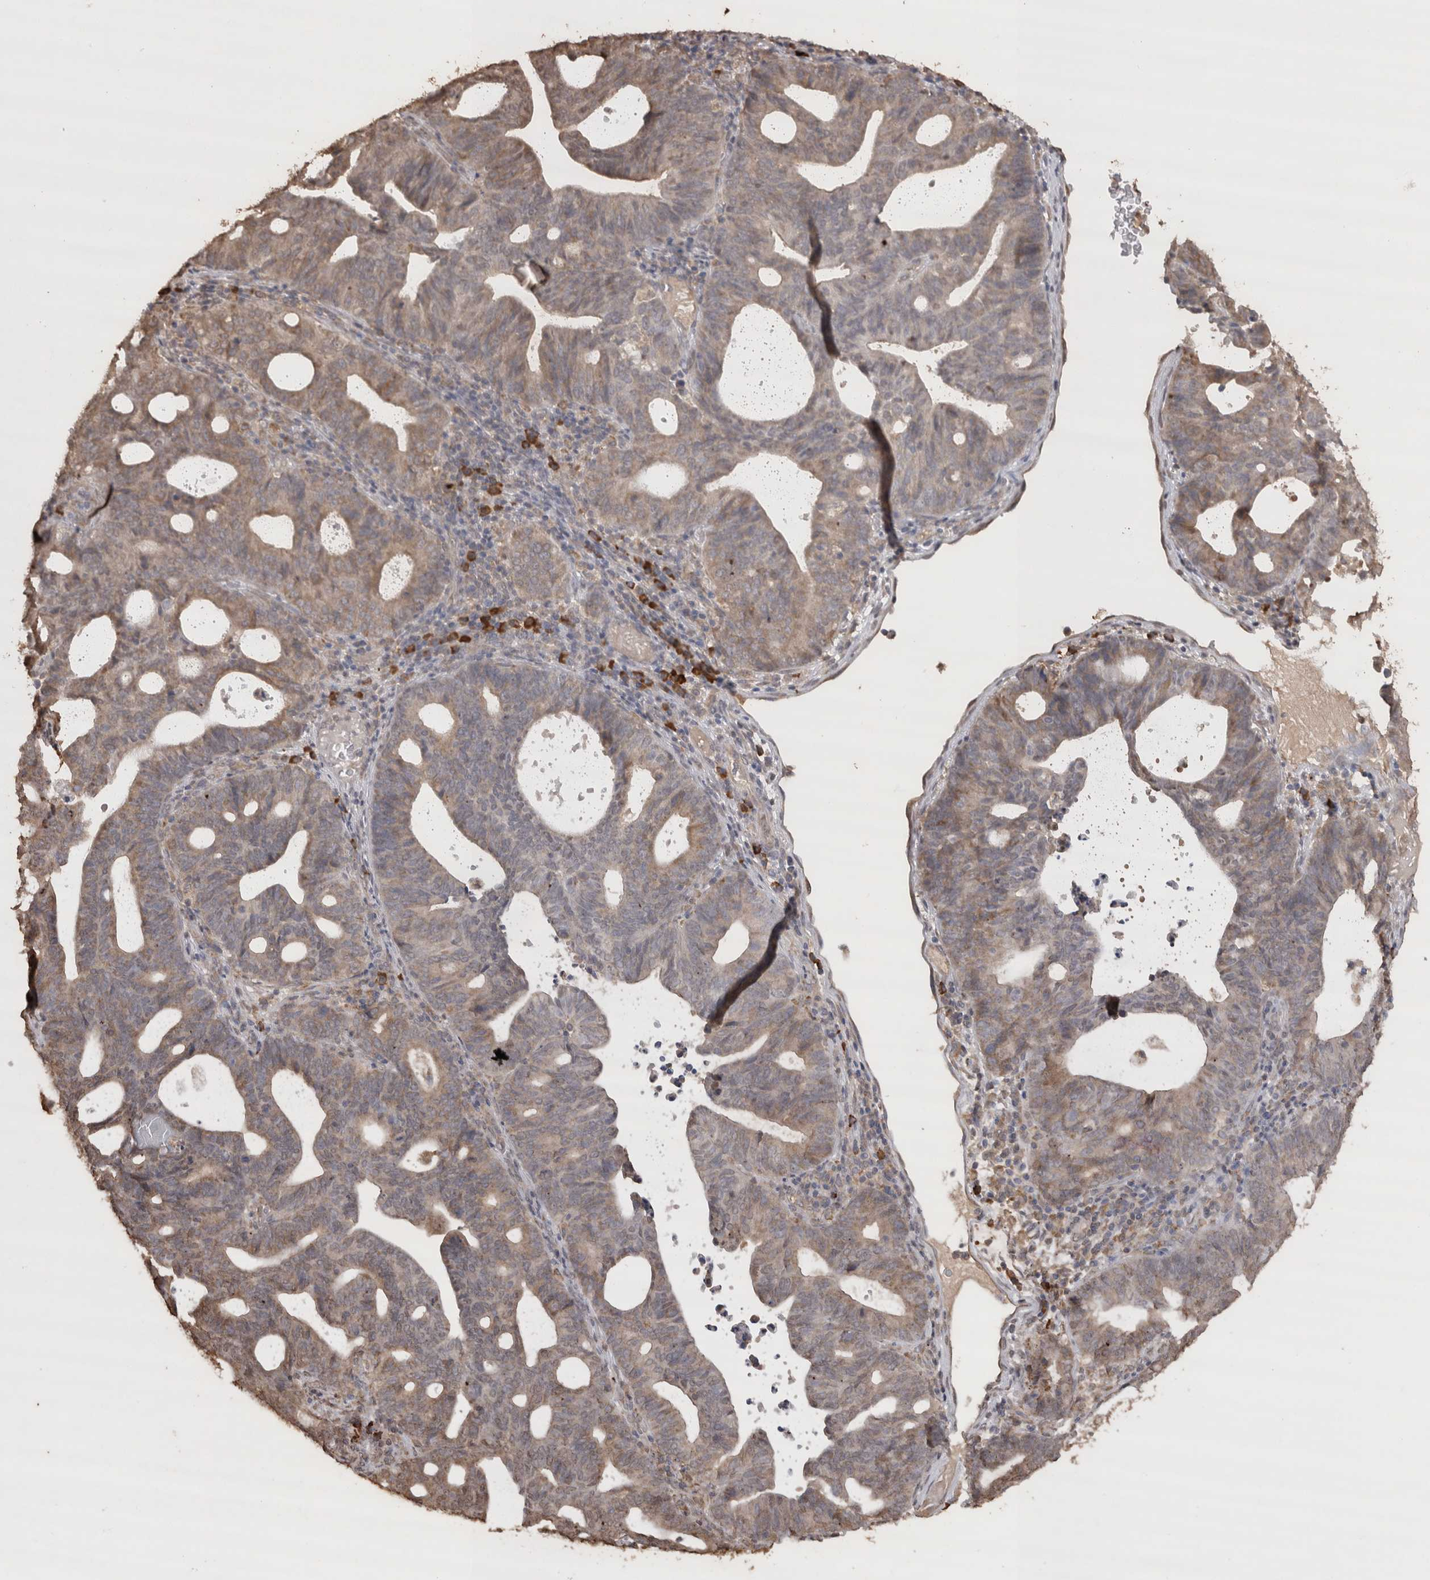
{"staining": {"intensity": "weak", "quantity": ">75%", "location": "cytoplasmic/membranous"}, "tissue": "endometrial cancer", "cell_type": "Tumor cells", "image_type": "cancer", "snomed": [{"axis": "morphology", "description": "Adenocarcinoma, NOS"}, {"axis": "topography", "description": "Uterus"}], "caption": "A low amount of weak cytoplasmic/membranous expression is present in approximately >75% of tumor cells in endometrial cancer tissue.", "gene": "CRELD2", "patient": {"sex": "female", "age": 83}}